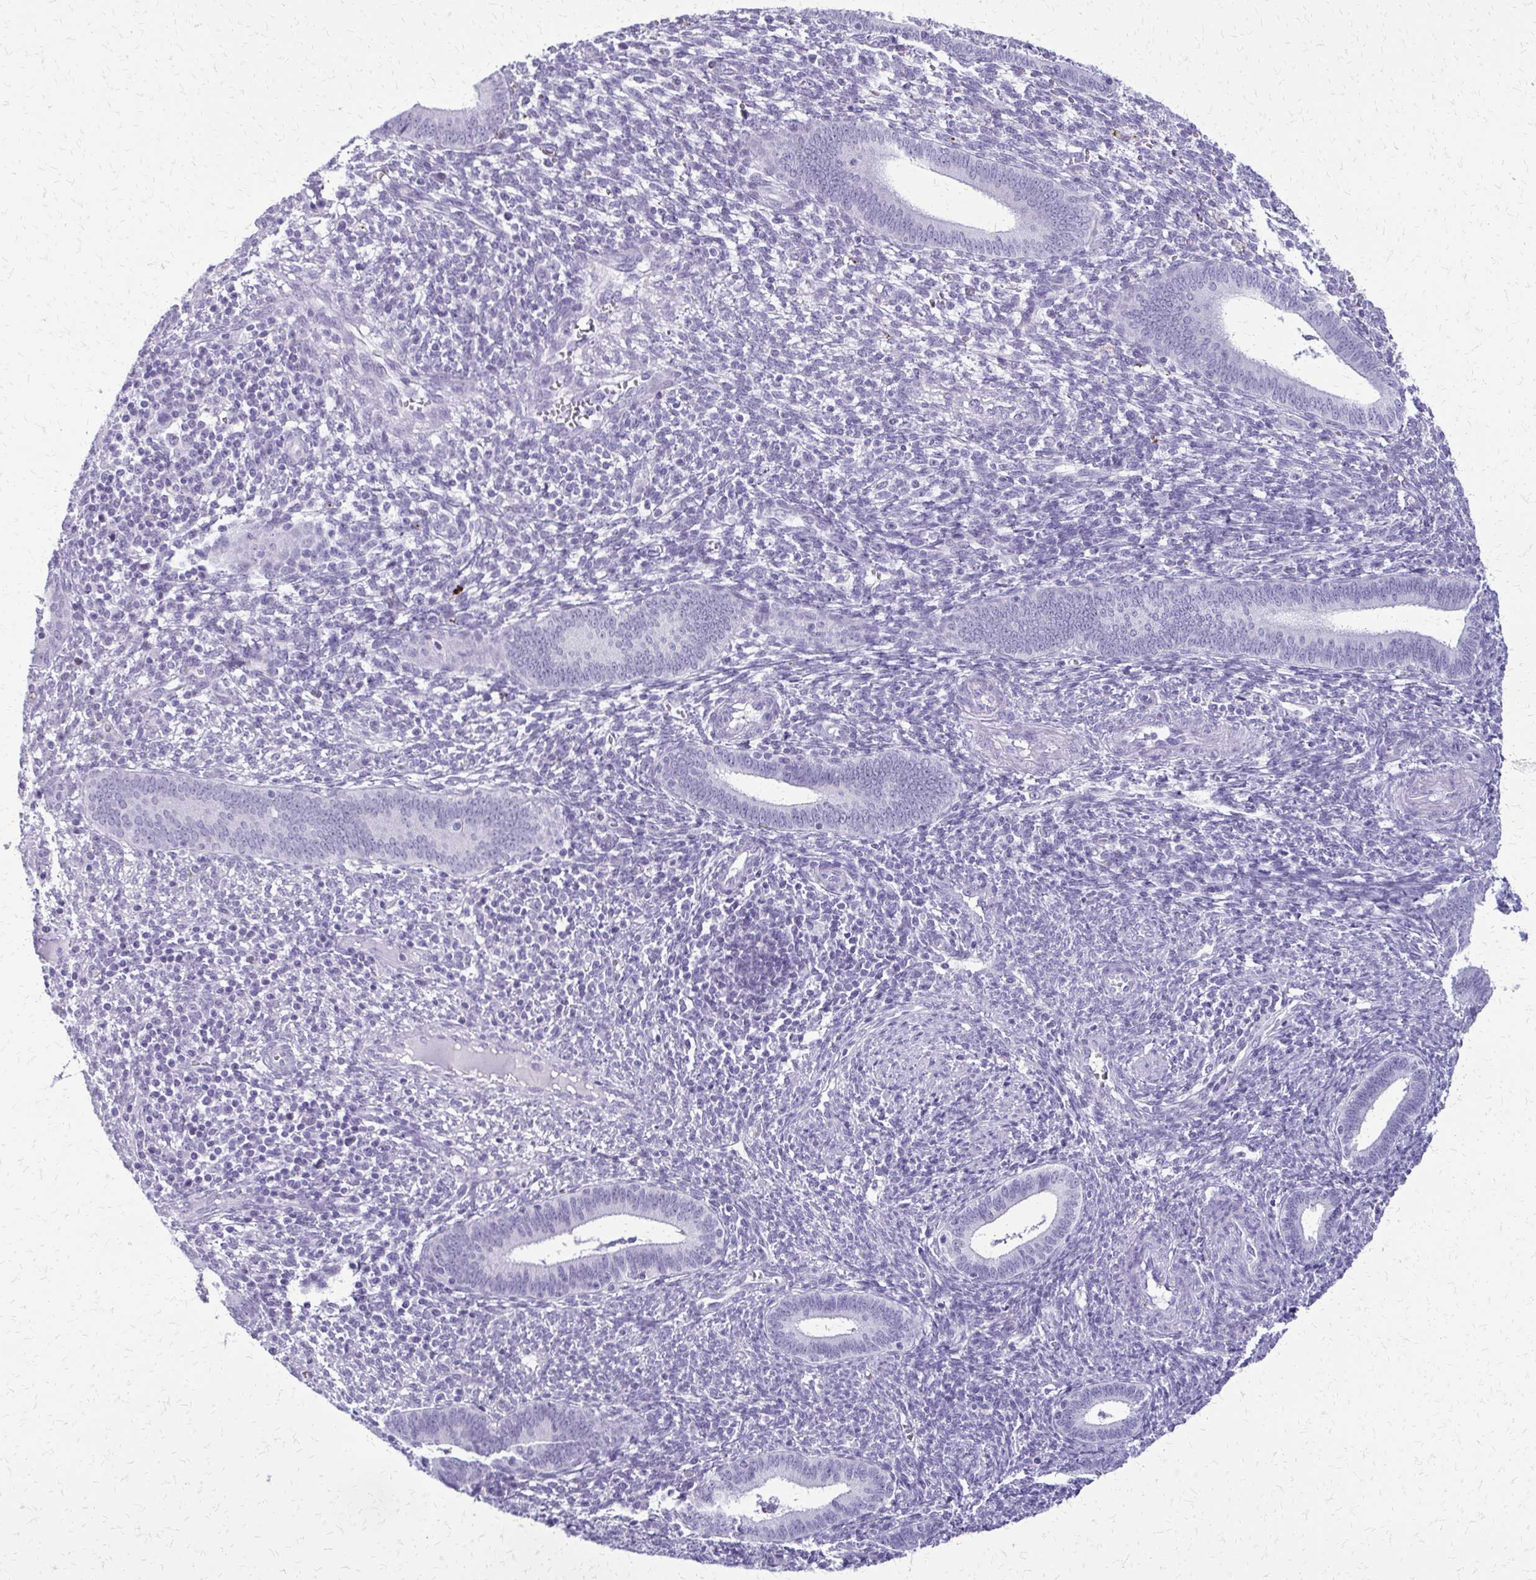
{"staining": {"intensity": "negative", "quantity": "none", "location": "none"}, "tissue": "endometrium", "cell_type": "Cells in endometrial stroma", "image_type": "normal", "snomed": [{"axis": "morphology", "description": "Normal tissue, NOS"}, {"axis": "topography", "description": "Endometrium"}], "caption": "IHC of unremarkable human endometrium demonstrates no staining in cells in endometrial stroma. Nuclei are stained in blue.", "gene": "FAM162B", "patient": {"sex": "female", "age": 41}}